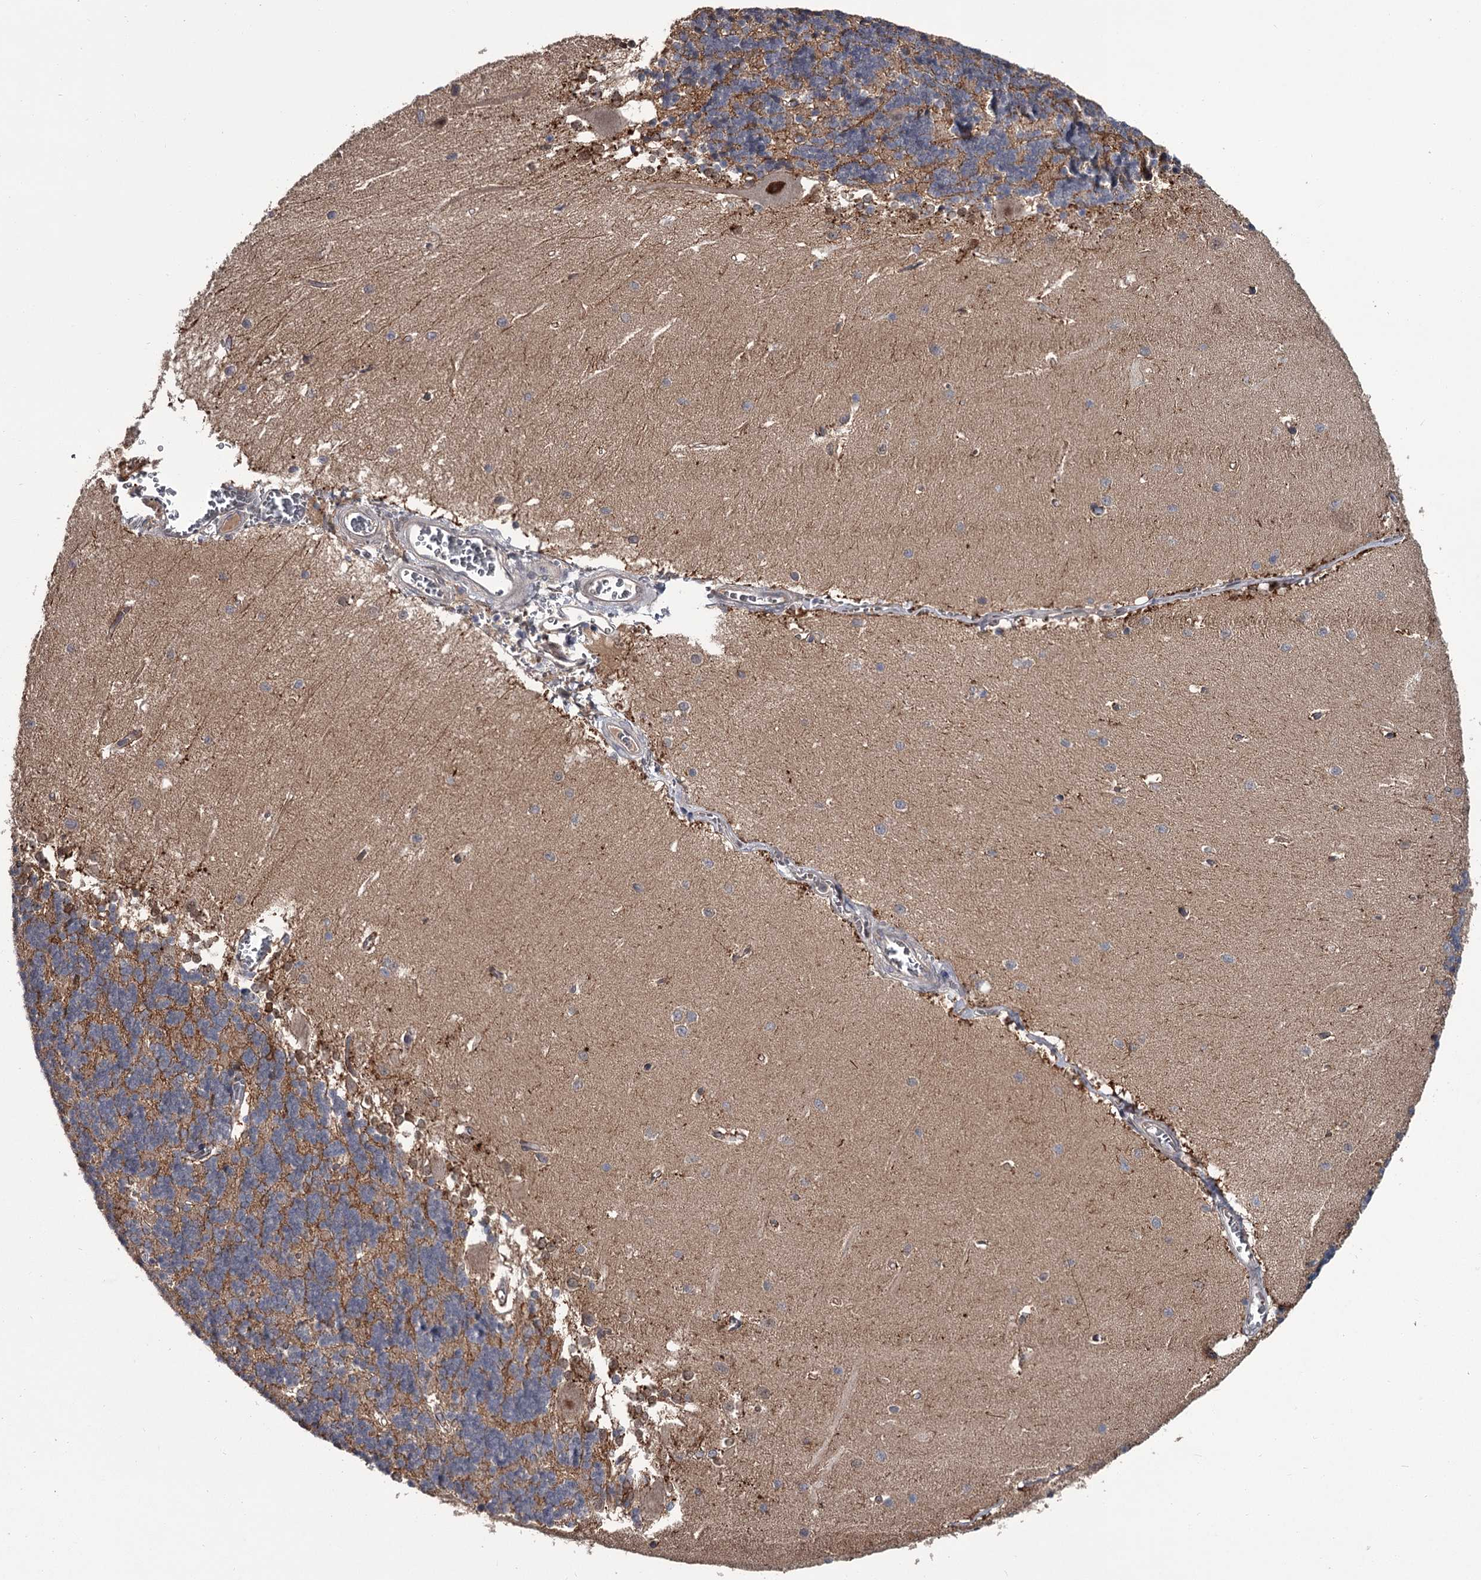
{"staining": {"intensity": "strong", "quantity": "<25%", "location": "cytoplasmic/membranous,nuclear"}, "tissue": "cerebellum", "cell_type": "Cells in granular layer", "image_type": "normal", "snomed": [{"axis": "morphology", "description": "Normal tissue, NOS"}, {"axis": "topography", "description": "Cerebellum"}], "caption": "IHC of unremarkable human cerebellum shows medium levels of strong cytoplasmic/membranous,nuclear staining in about <25% of cells in granular layer.", "gene": "DAO", "patient": {"sex": "male", "age": 37}}